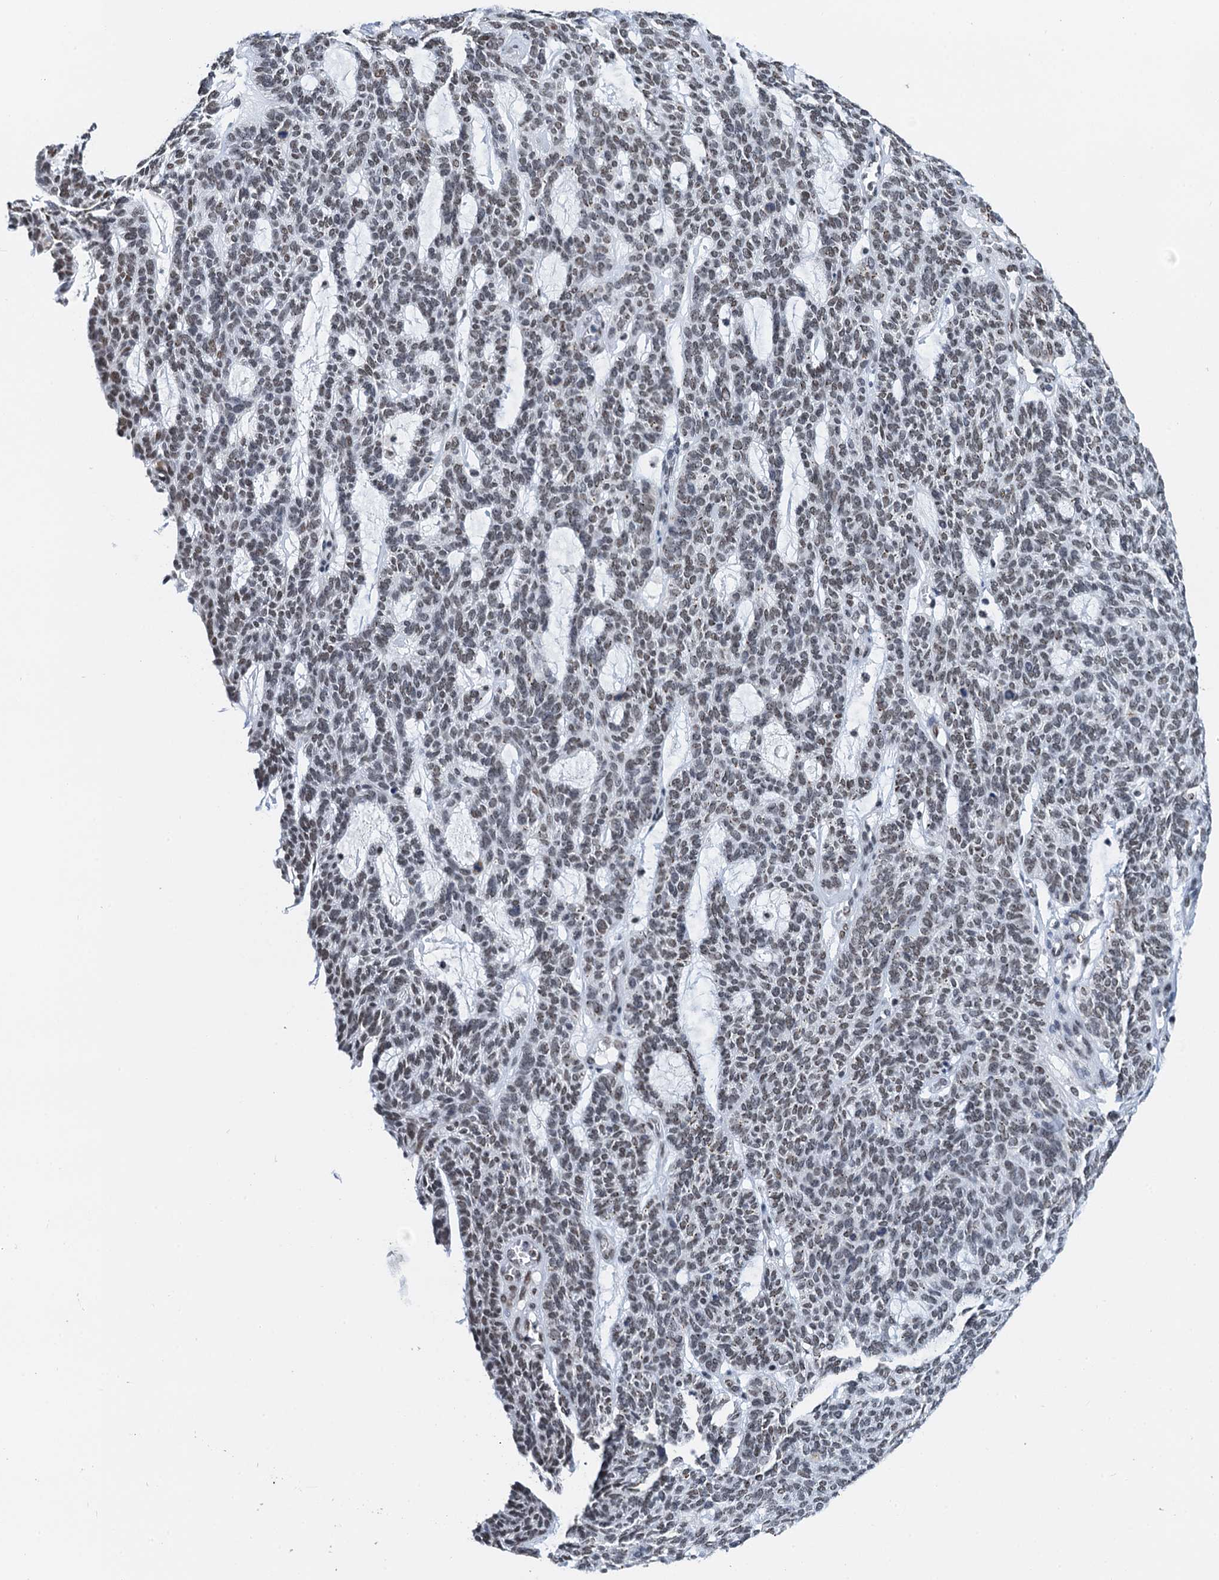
{"staining": {"intensity": "moderate", "quantity": ">75%", "location": "nuclear"}, "tissue": "skin cancer", "cell_type": "Tumor cells", "image_type": "cancer", "snomed": [{"axis": "morphology", "description": "Squamous cell carcinoma, NOS"}, {"axis": "topography", "description": "Skin"}], "caption": "Human skin cancer stained with a brown dye exhibits moderate nuclear positive expression in approximately >75% of tumor cells.", "gene": "SLTM", "patient": {"sex": "female", "age": 90}}